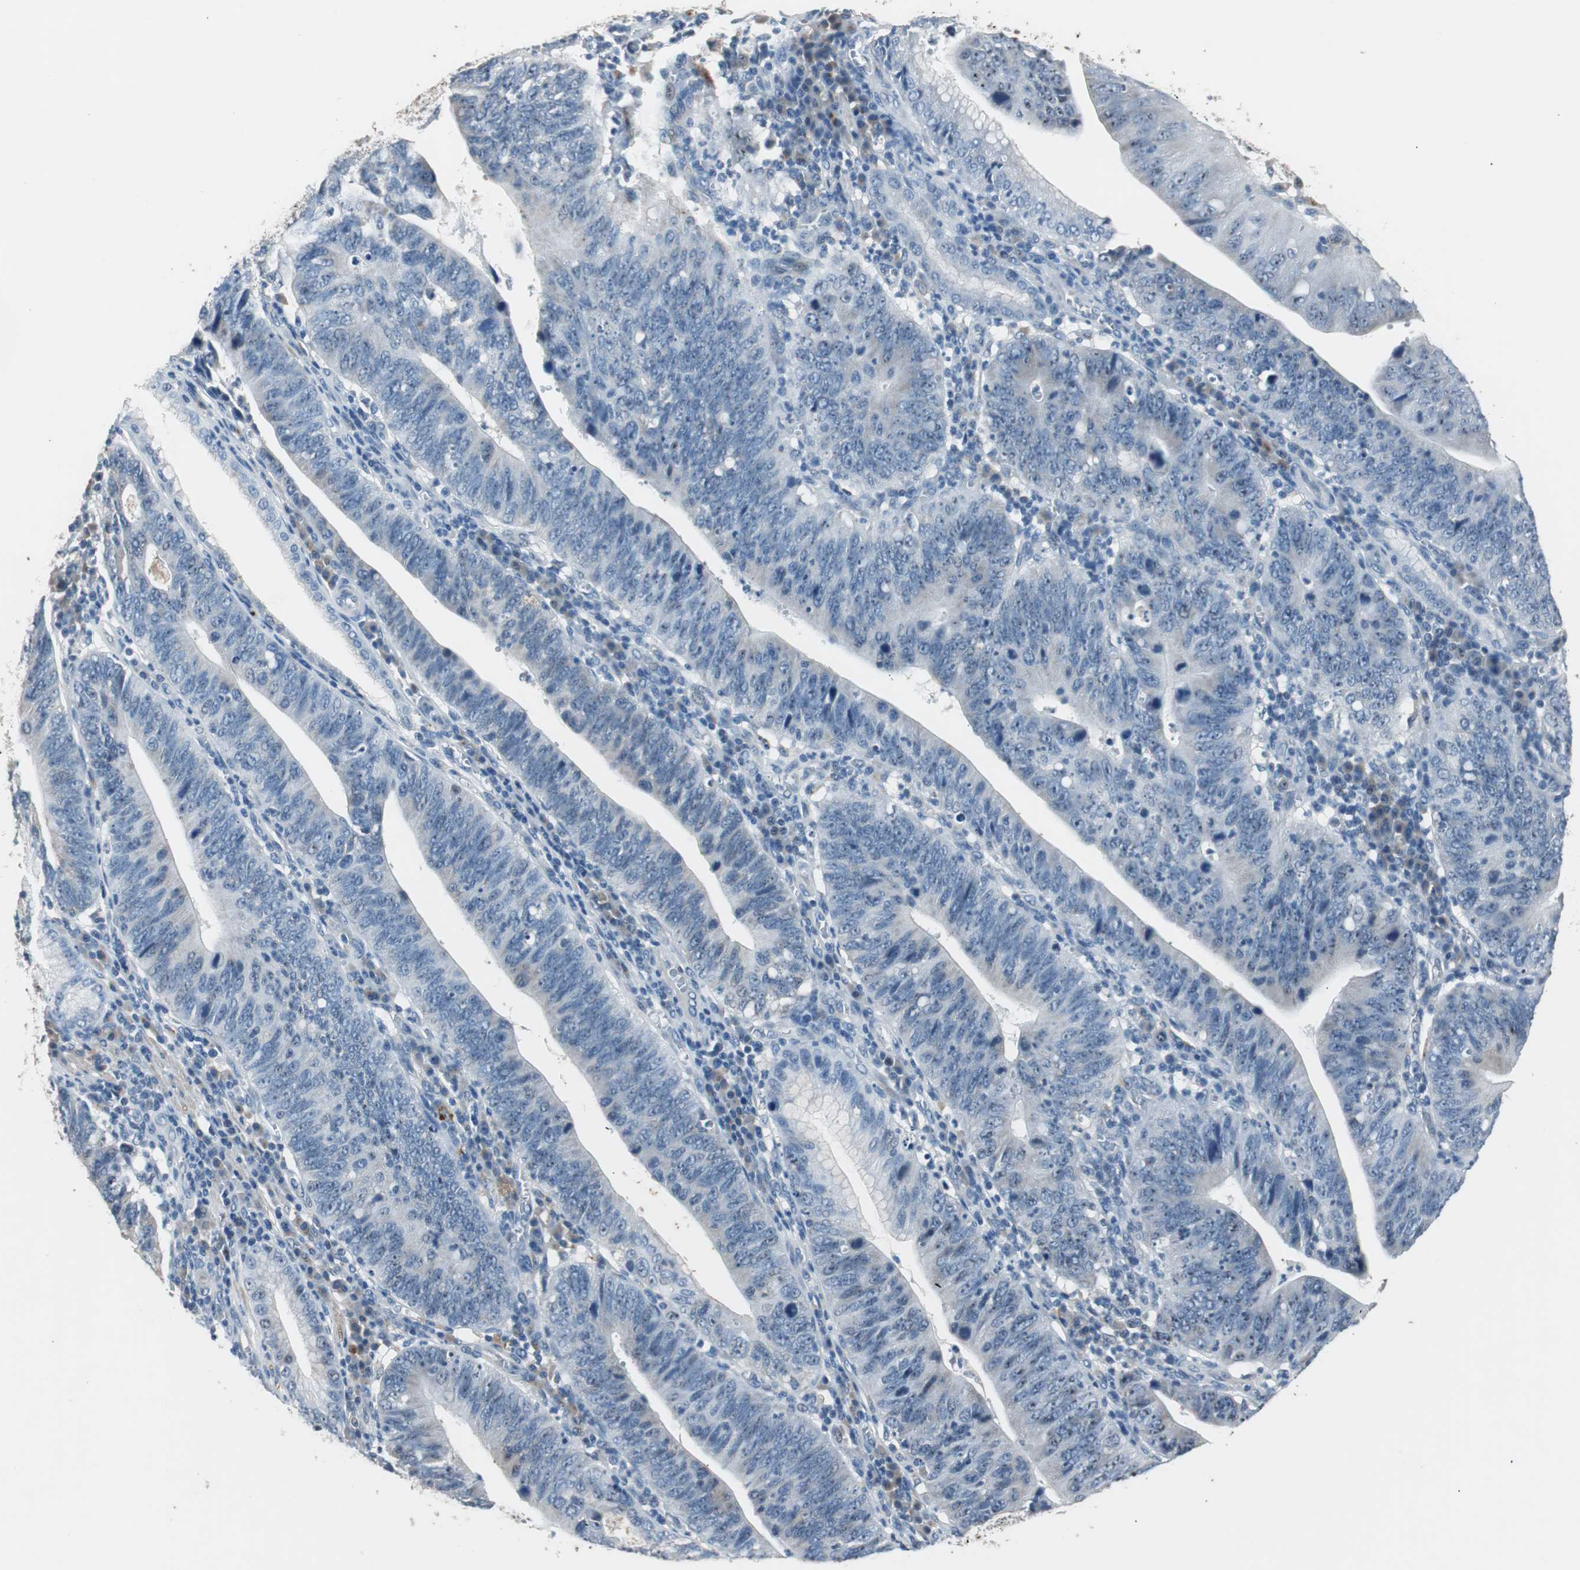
{"staining": {"intensity": "negative", "quantity": "none", "location": "none"}, "tissue": "stomach cancer", "cell_type": "Tumor cells", "image_type": "cancer", "snomed": [{"axis": "morphology", "description": "Adenocarcinoma, NOS"}, {"axis": "topography", "description": "Stomach"}], "caption": "Tumor cells show no significant protein expression in stomach cancer.", "gene": "PCYT1B", "patient": {"sex": "male", "age": 59}}